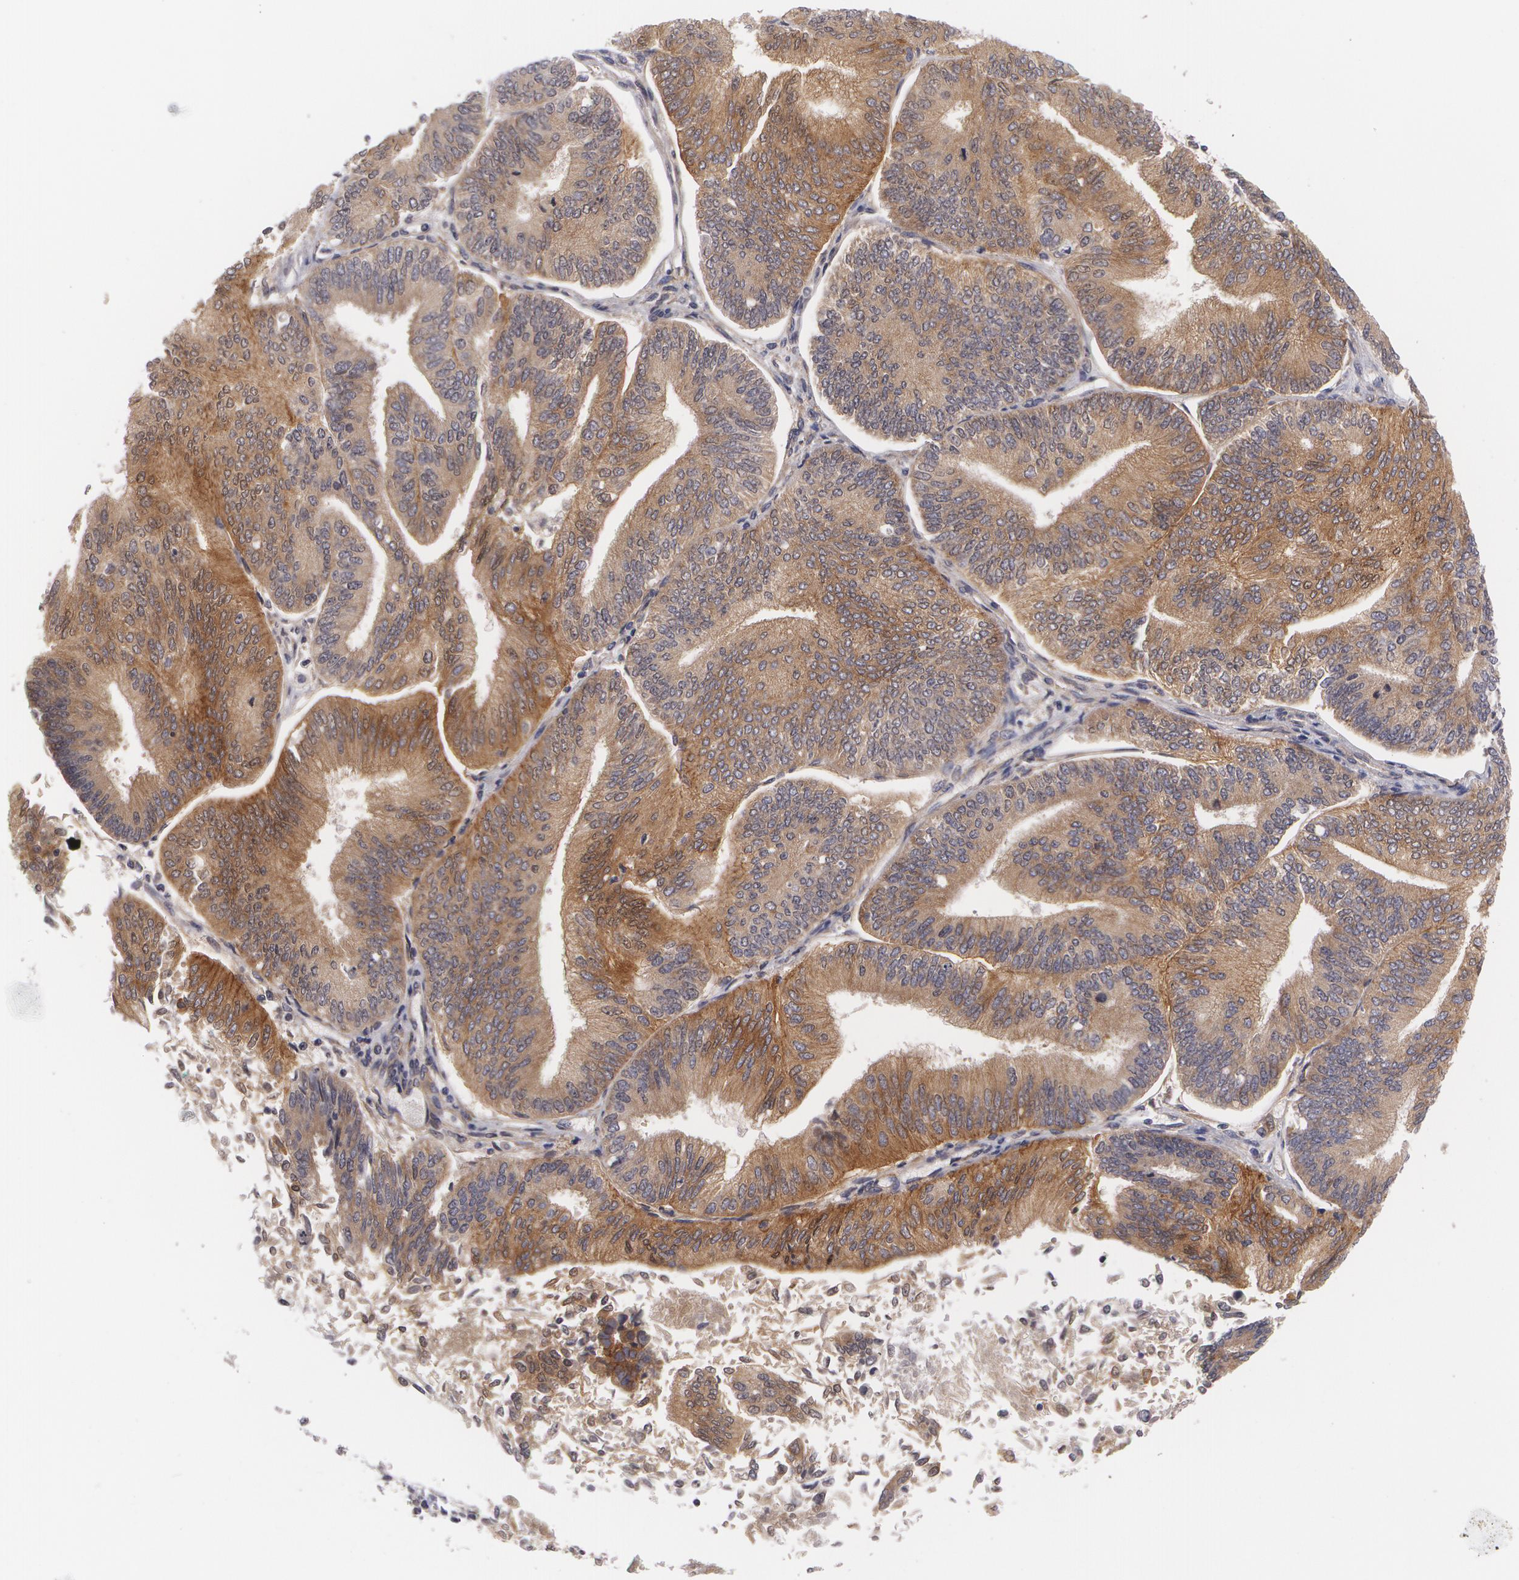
{"staining": {"intensity": "strong", "quantity": ">75%", "location": "cytoplasmic/membranous"}, "tissue": "endometrial cancer", "cell_type": "Tumor cells", "image_type": "cancer", "snomed": [{"axis": "morphology", "description": "Adenocarcinoma, NOS"}, {"axis": "topography", "description": "Endometrium"}], "caption": "Immunohistochemical staining of human endometrial adenocarcinoma reveals strong cytoplasmic/membranous protein expression in about >75% of tumor cells.", "gene": "CASK", "patient": {"sex": "female", "age": 55}}